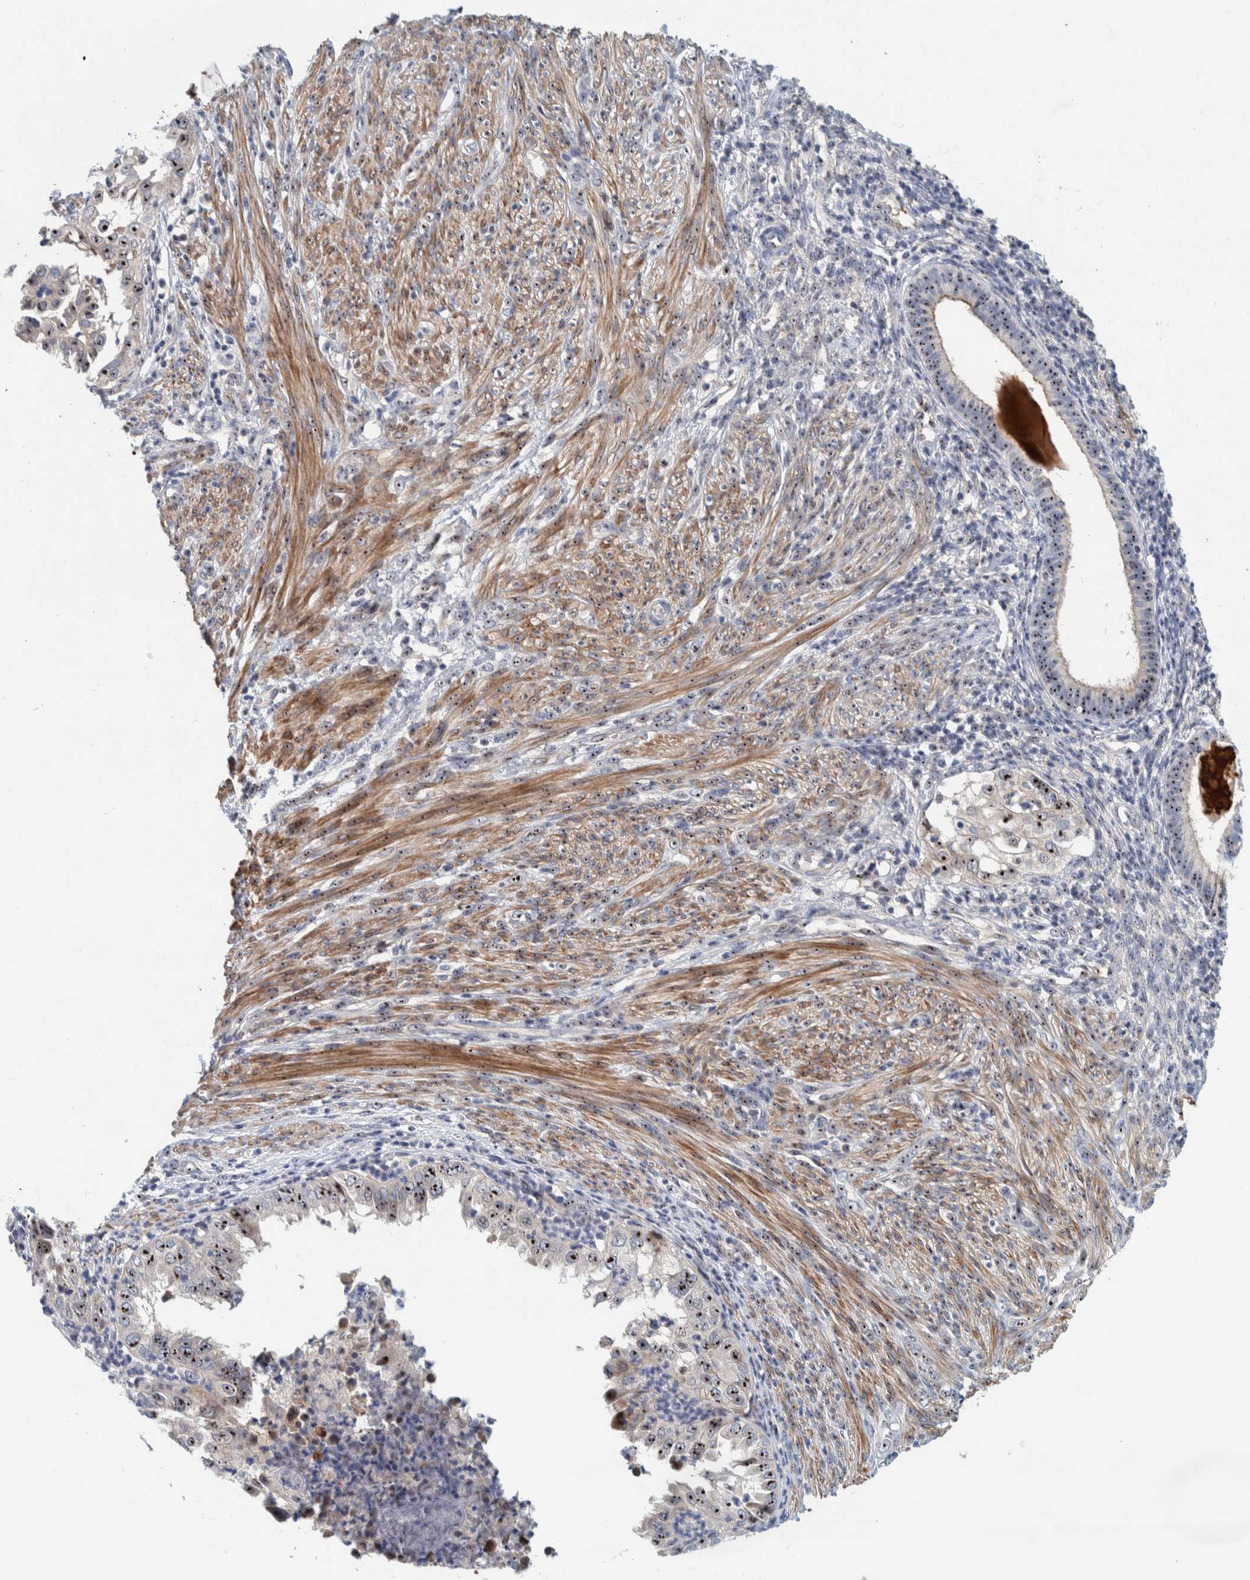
{"staining": {"intensity": "strong", "quantity": ">75%", "location": "nuclear"}, "tissue": "endometrial cancer", "cell_type": "Tumor cells", "image_type": "cancer", "snomed": [{"axis": "morphology", "description": "Adenocarcinoma, NOS"}, {"axis": "topography", "description": "Endometrium"}], "caption": "Strong nuclear positivity for a protein is present in approximately >75% of tumor cells of endometrial cancer using immunohistochemistry (IHC).", "gene": "NOL11", "patient": {"sex": "female", "age": 85}}